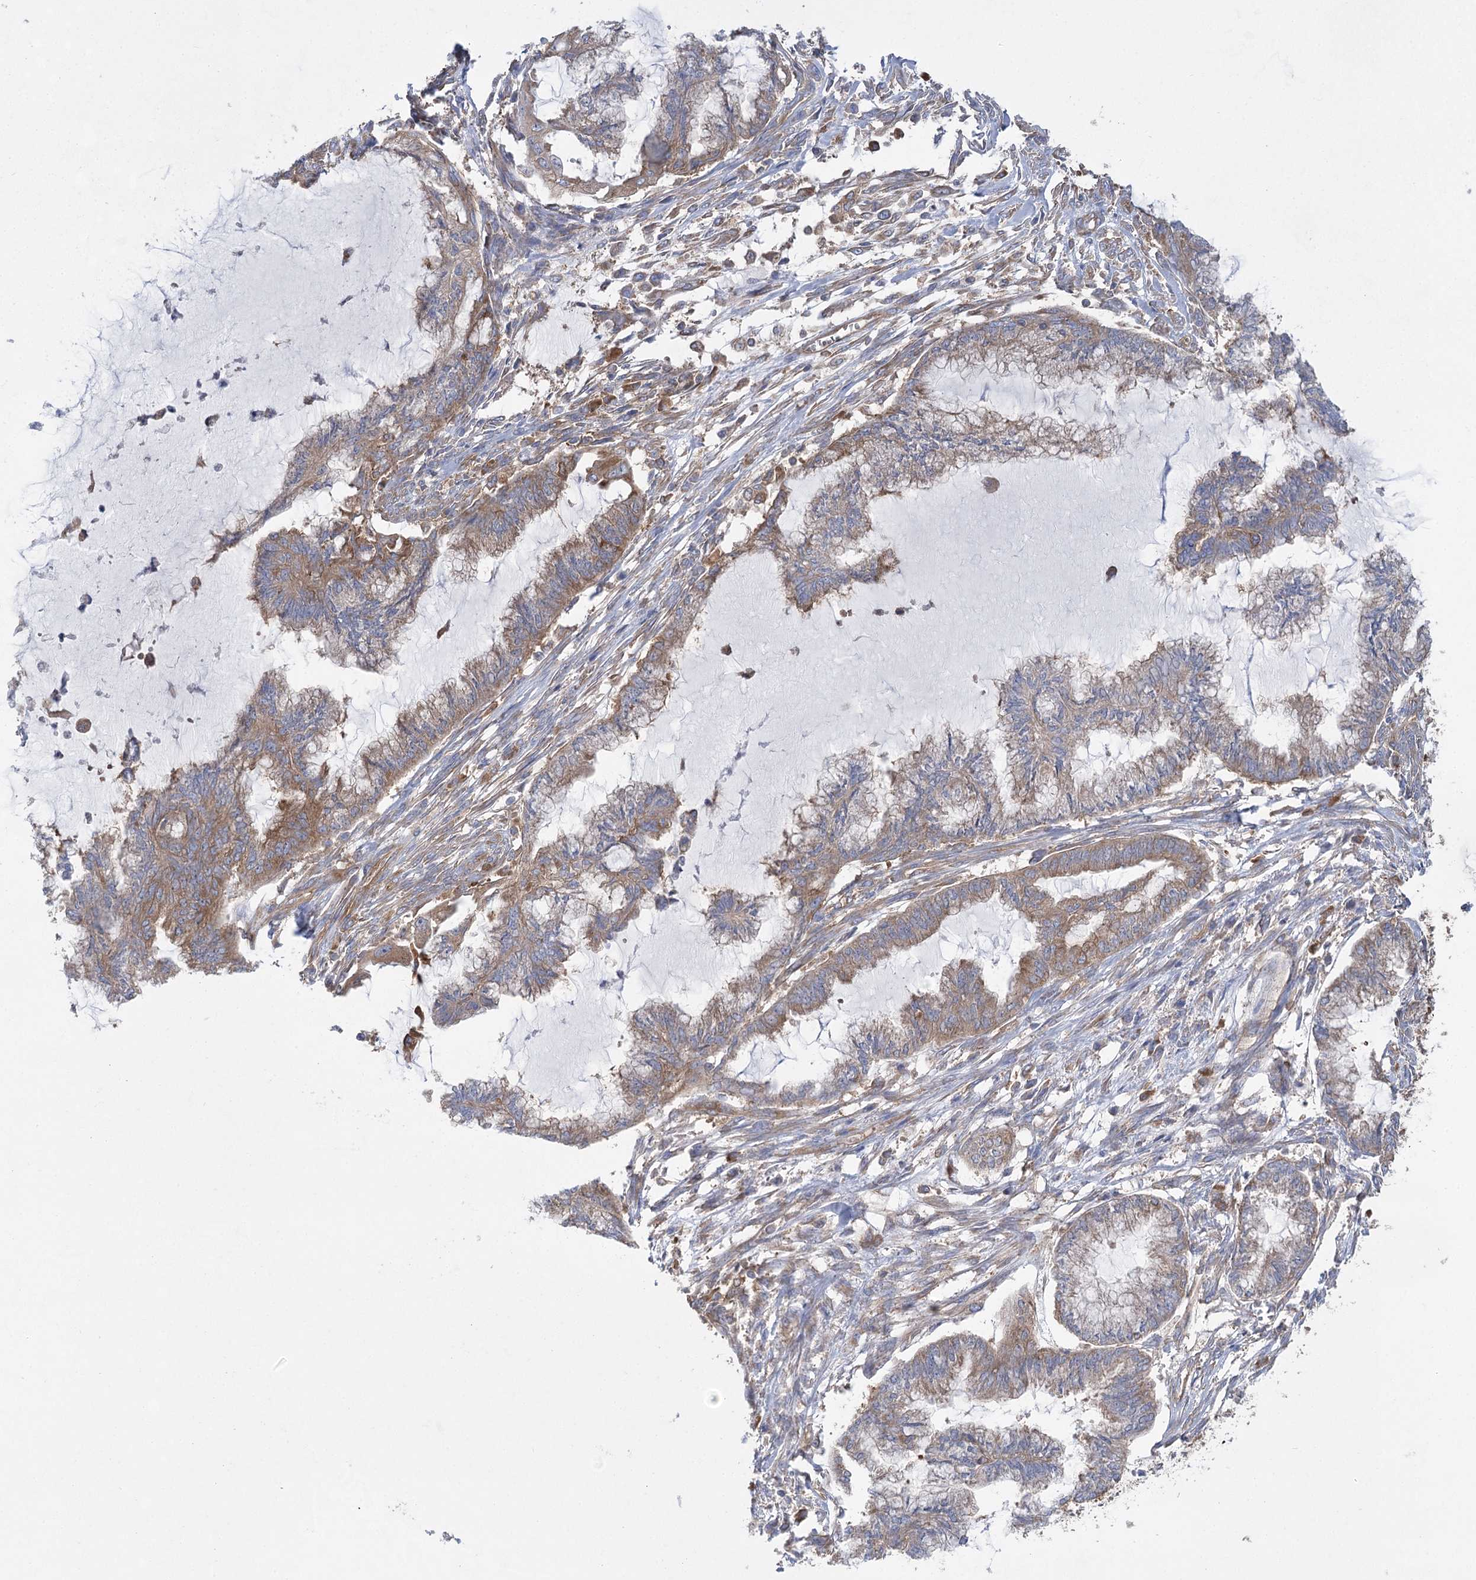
{"staining": {"intensity": "moderate", "quantity": ">75%", "location": "cytoplasmic/membranous"}, "tissue": "endometrial cancer", "cell_type": "Tumor cells", "image_type": "cancer", "snomed": [{"axis": "morphology", "description": "Adenocarcinoma, NOS"}, {"axis": "topography", "description": "Endometrium"}], "caption": "Immunohistochemical staining of human endometrial cancer (adenocarcinoma) demonstrates moderate cytoplasmic/membranous protein positivity in approximately >75% of tumor cells. The staining was performed using DAB, with brown indicating positive protein expression. Nuclei are stained blue with hematoxylin.", "gene": "EIF3A", "patient": {"sex": "female", "age": 86}}